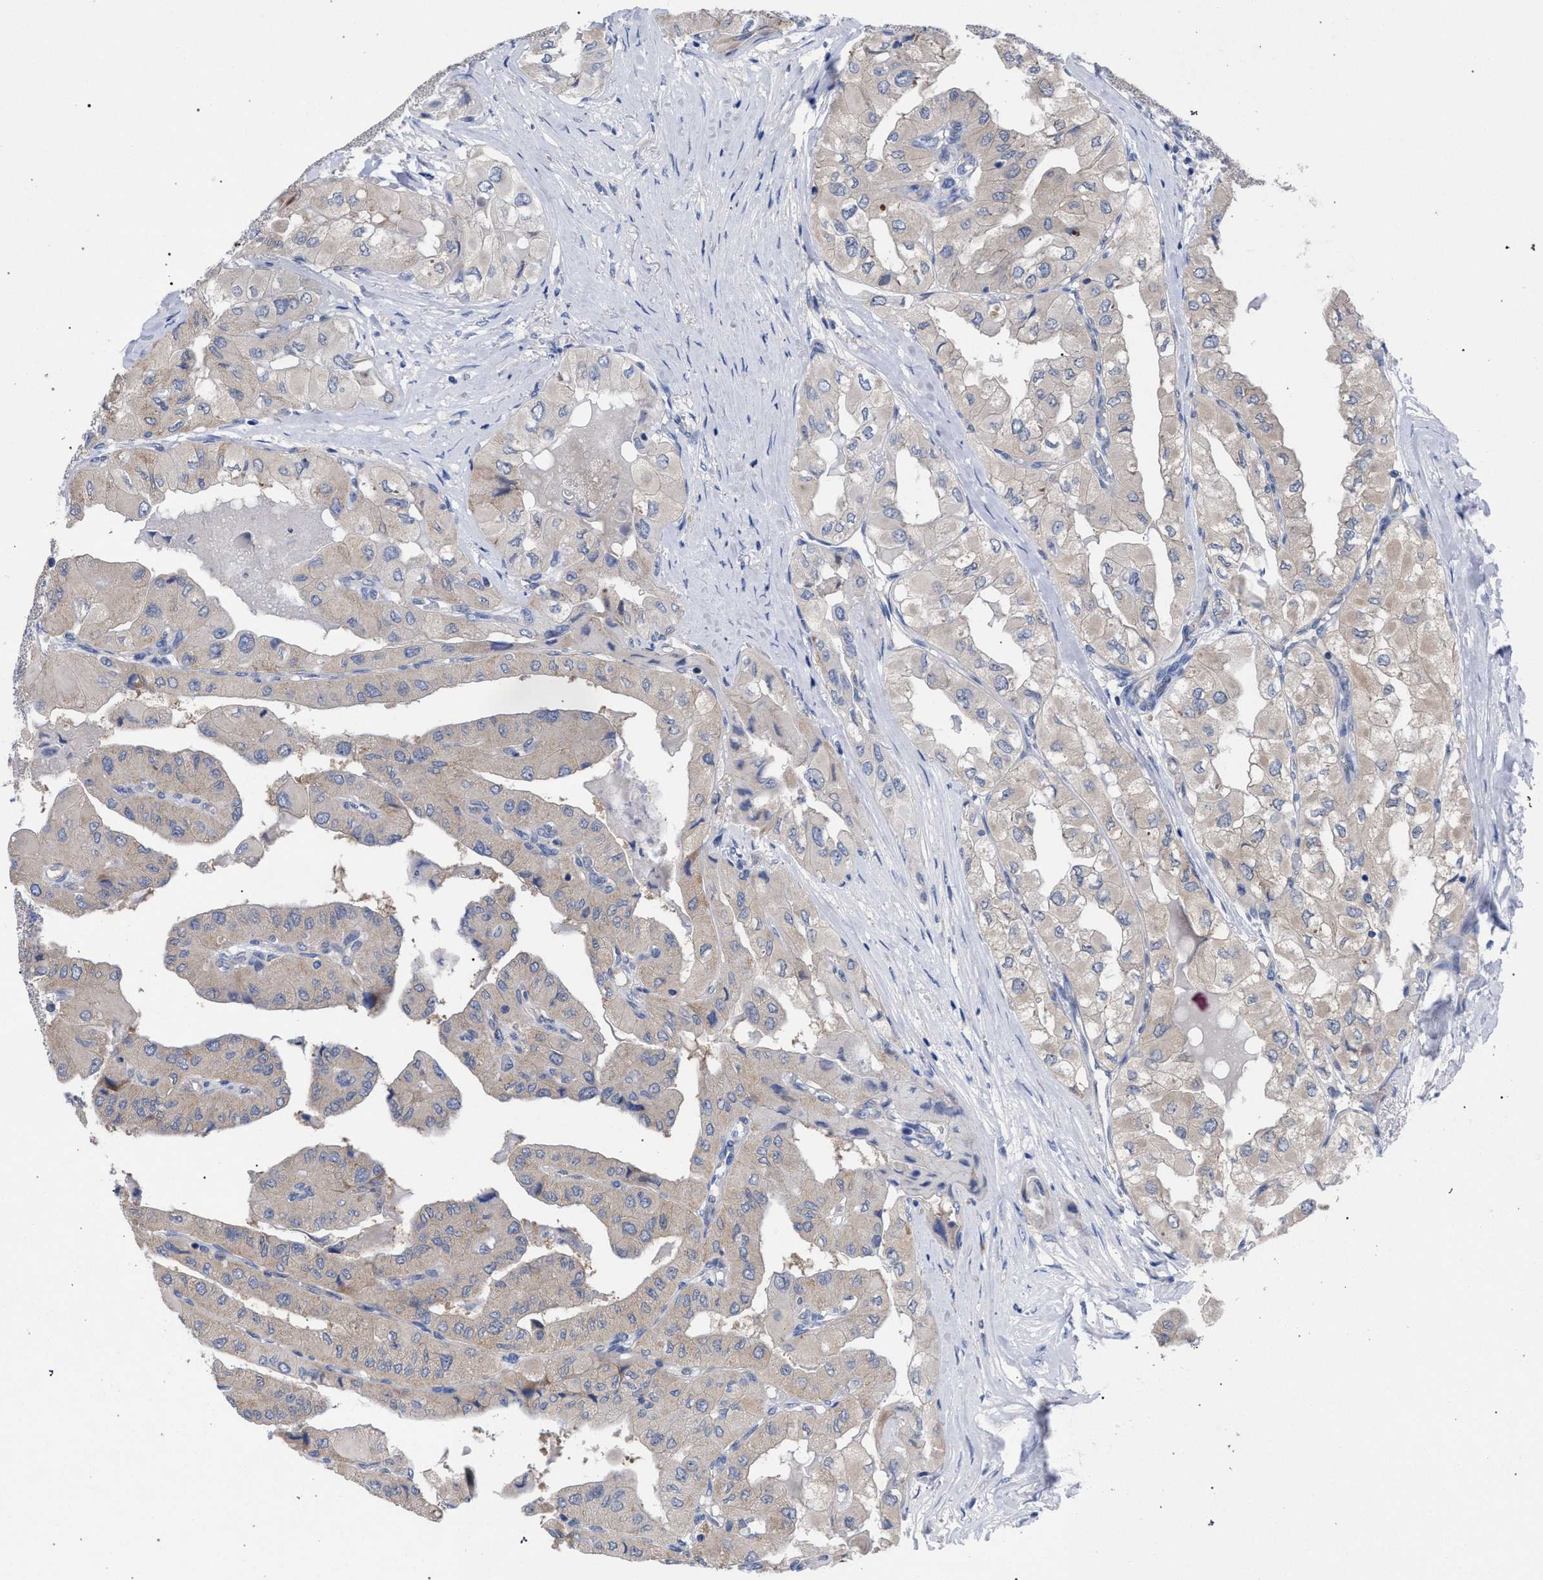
{"staining": {"intensity": "weak", "quantity": "25%-75%", "location": "cytoplasmic/membranous"}, "tissue": "thyroid cancer", "cell_type": "Tumor cells", "image_type": "cancer", "snomed": [{"axis": "morphology", "description": "Papillary adenocarcinoma, NOS"}, {"axis": "topography", "description": "Thyroid gland"}], "caption": "Immunohistochemical staining of thyroid papillary adenocarcinoma demonstrates weak cytoplasmic/membranous protein expression in approximately 25%-75% of tumor cells.", "gene": "GMPR", "patient": {"sex": "female", "age": 59}}